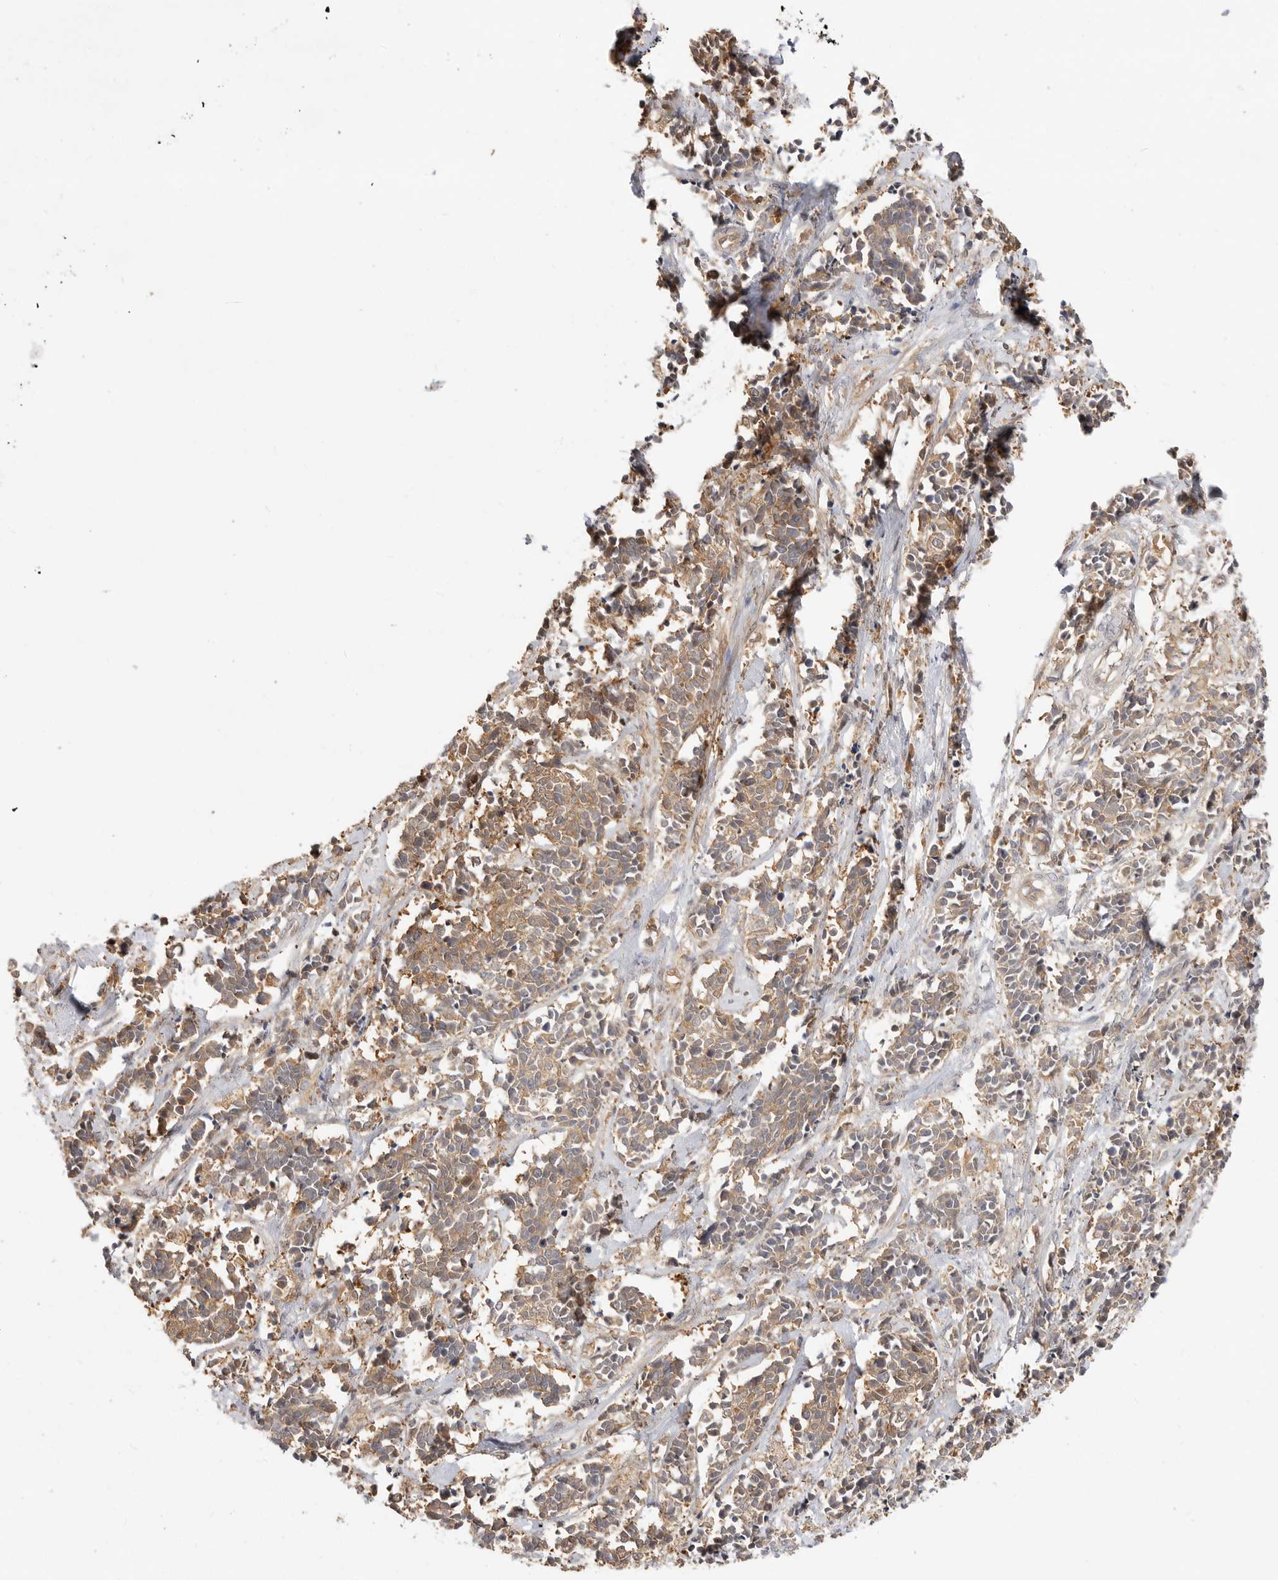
{"staining": {"intensity": "moderate", "quantity": ">75%", "location": "cytoplasmic/membranous"}, "tissue": "cervical cancer", "cell_type": "Tumor cells", "image_type": "cancer", "snomed": [{"axis": "morphology", "description": "Normal tissue, NOS"}, {"axis": "morphology", "description": "Squamous cell carcinoma, NOS"}, {"axis": "topography", "description": "Cervix"}], "caption": "Protein analysis of cervical cancer tissue exhibits moderate cytoplasmic/membranous staining in approximately >75% of tumor cells.", "gene": "CLDN12", "patient": {"sex": "female", "age": 35}}